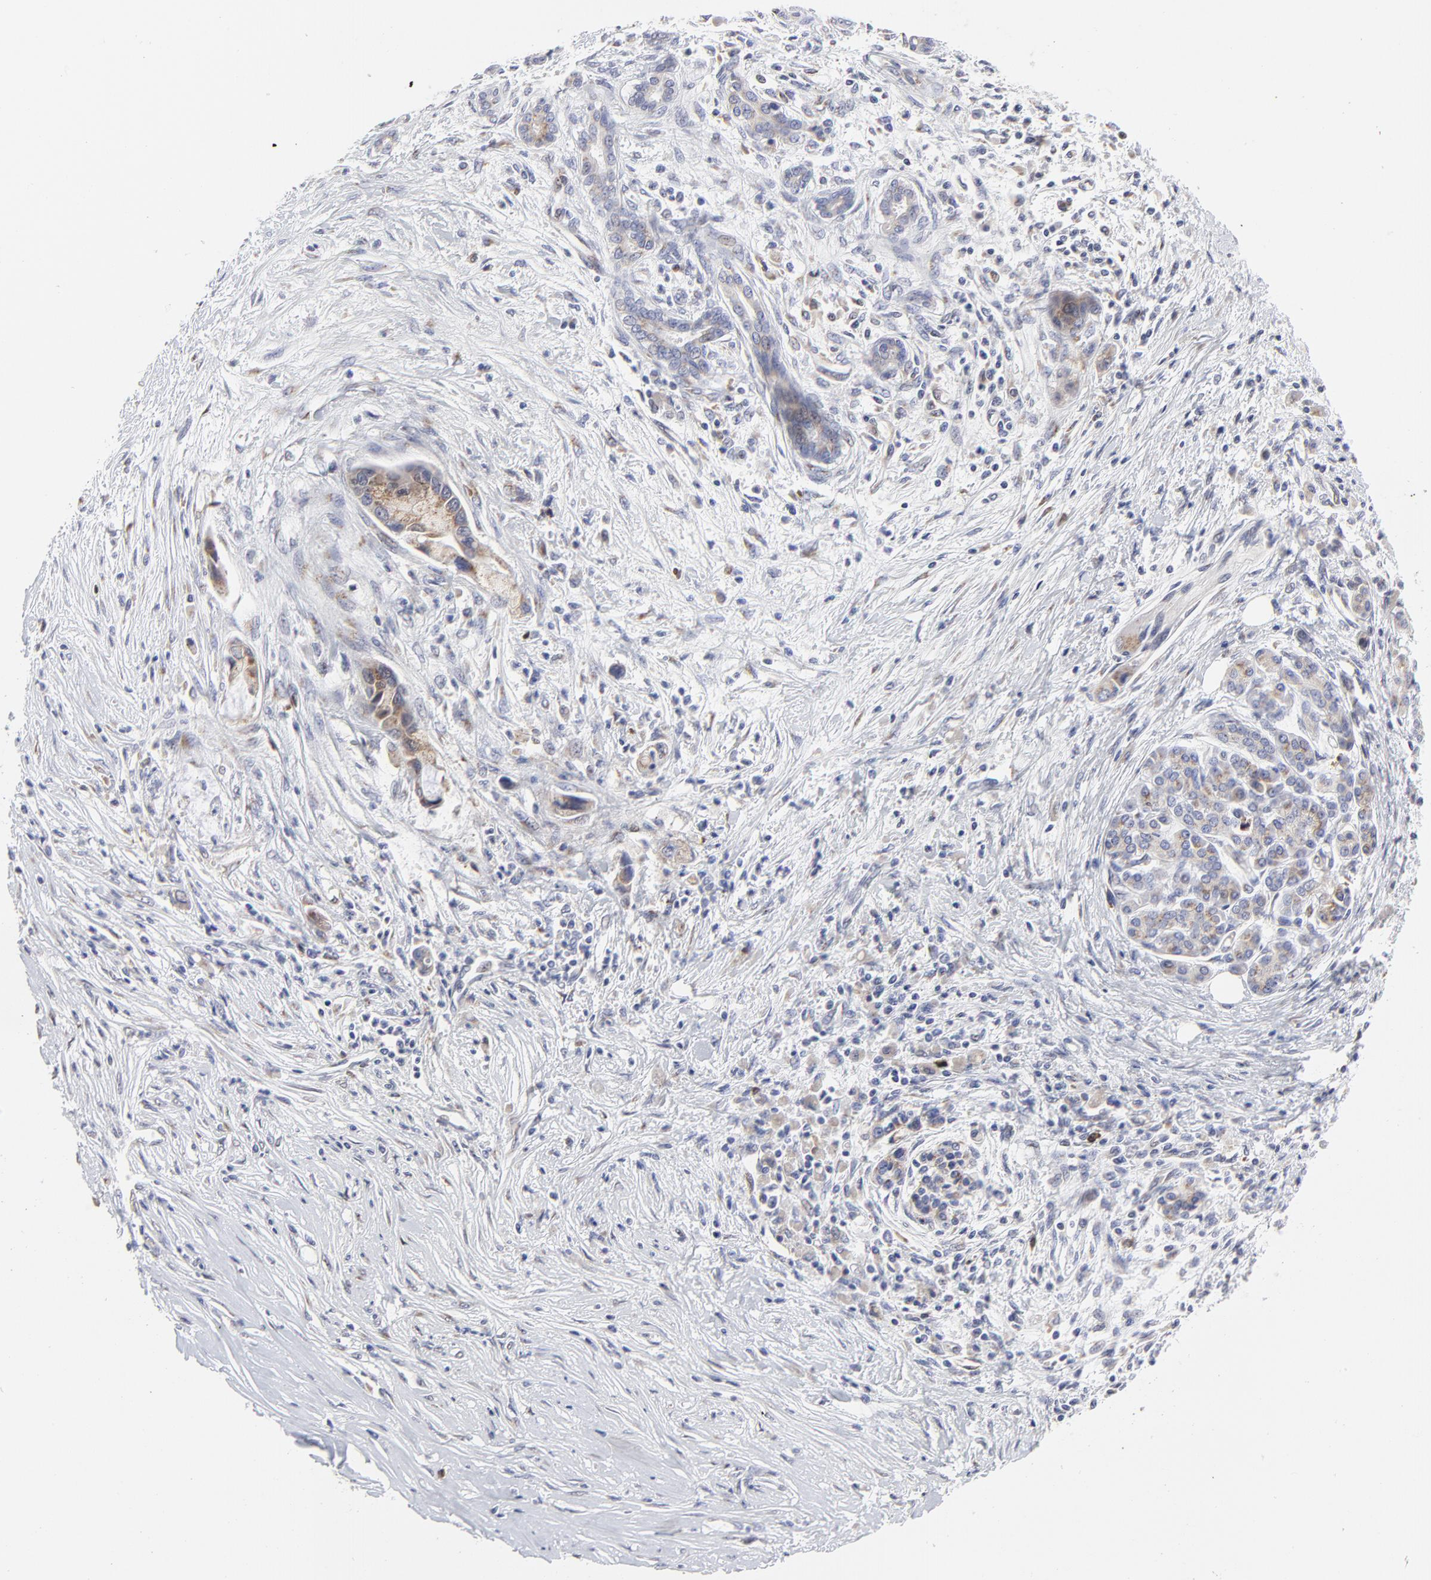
{"staining": {"intensity": "weak", "quantity": "<25%", "location": "cytoplasmic/membranous"}, "tissue": "pancreatic cancer", "cell_type": "Tumor cells", "image_type": "cancer", "snomed": [{"axis": "morphology", "description": "Adenocarcinoma, NOS"}, {"axis": "topography", "description": "Pancreas"}], "caption": "A high-resolution photomicrograph shows IHC staining of adenocarcinoma (pancreatic), which shows no significant expression in tumor cells.", "gene": "NCAPH", "patient": {"sex": "female", "age": 59}}